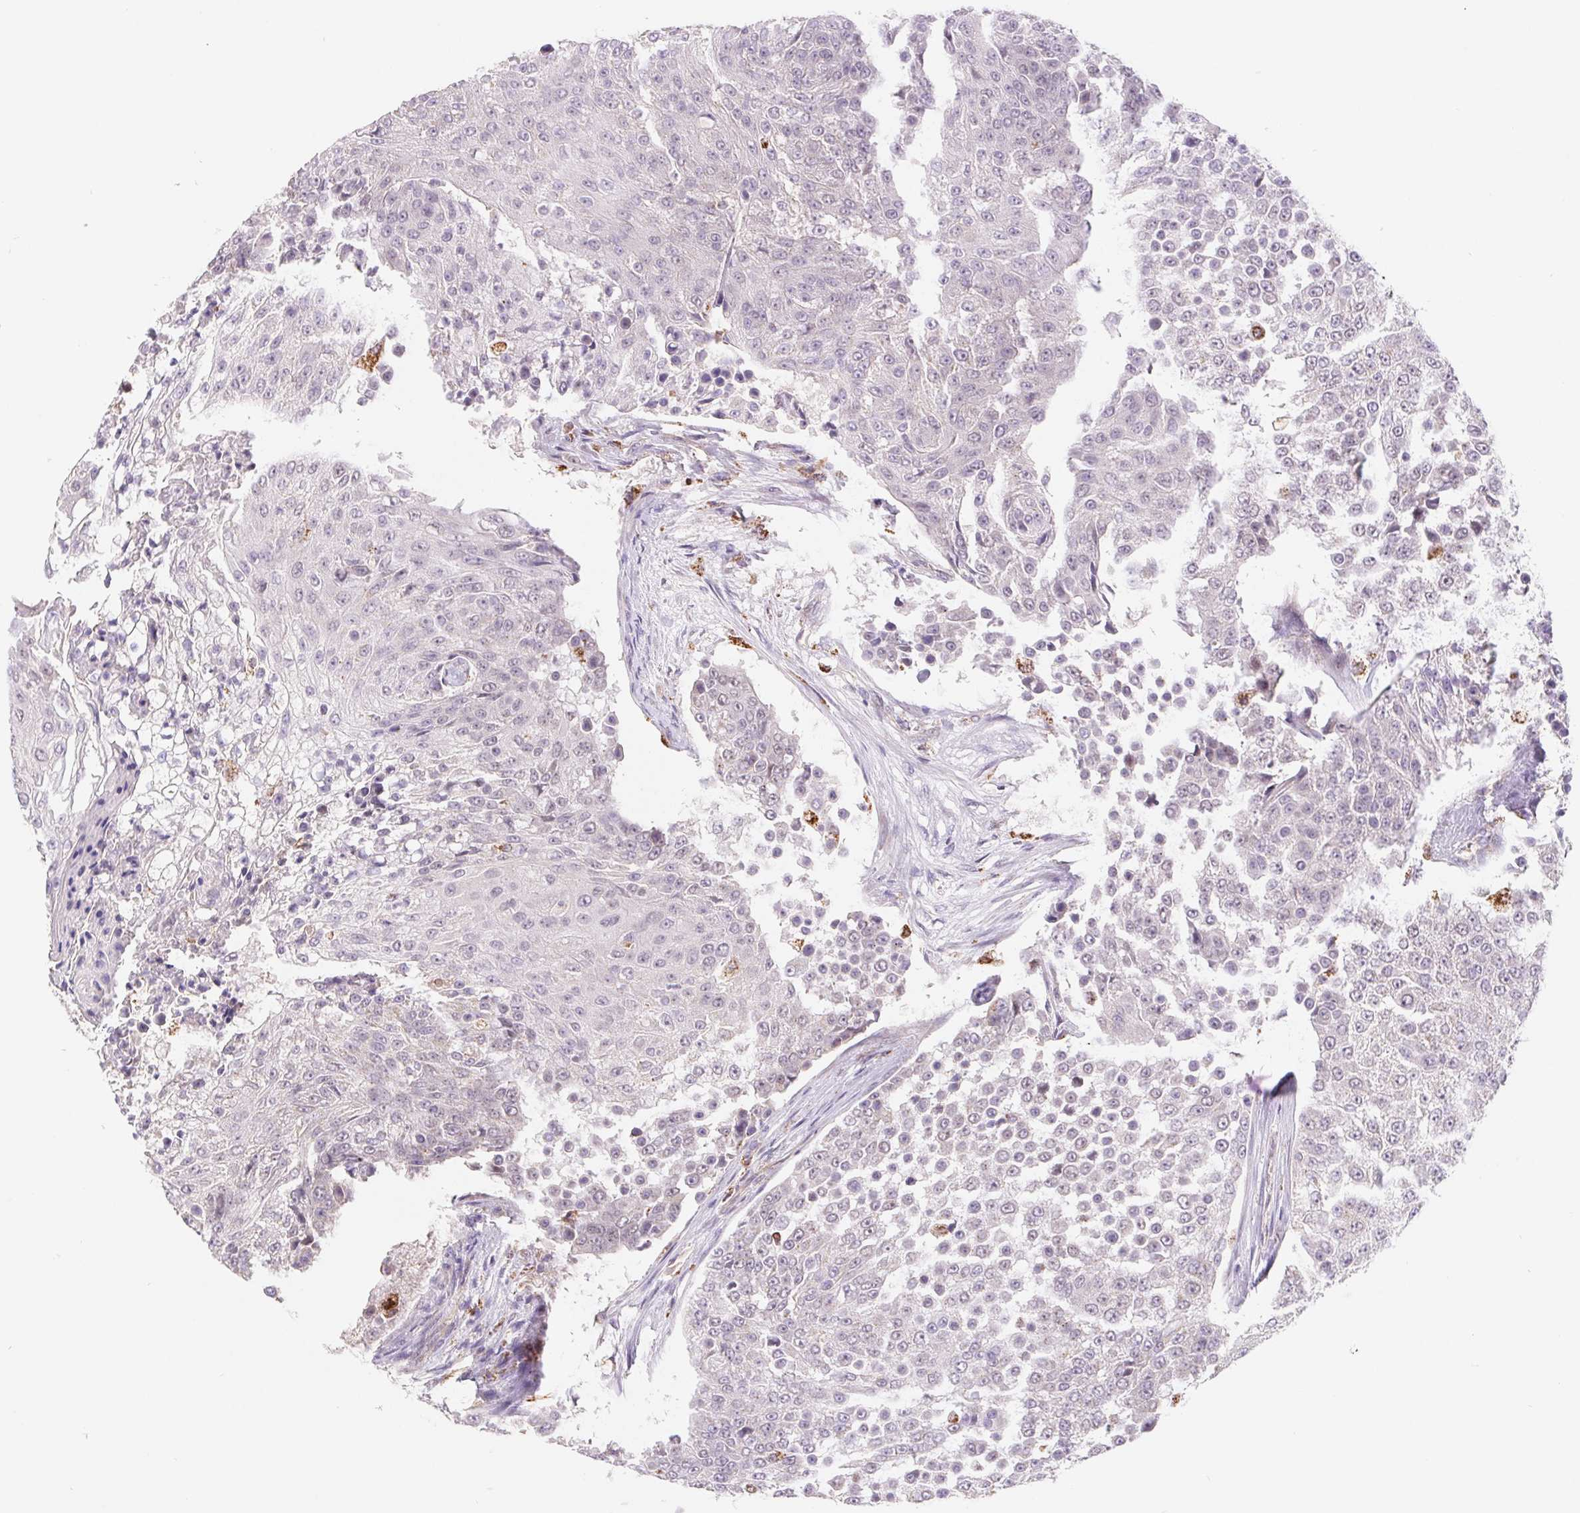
{"staining": {"intensity": "negative", "quantity": "none", "location": "none"}, "tissue": "urothelial cancer", "cell_type": "Tumor cells", "image_type": "cancer", "snomed": [{"axis": "morphology", "description": "Urothelial carcinoma, High grade"}, {"axis": "topography", "description": "Urinary bladder"}], "caption": "This is an IHC image of urothelial cancer. There is no expression in tumor cells.", "gene": "EMC6", "patient": {"sex": "female", "age": 63}}